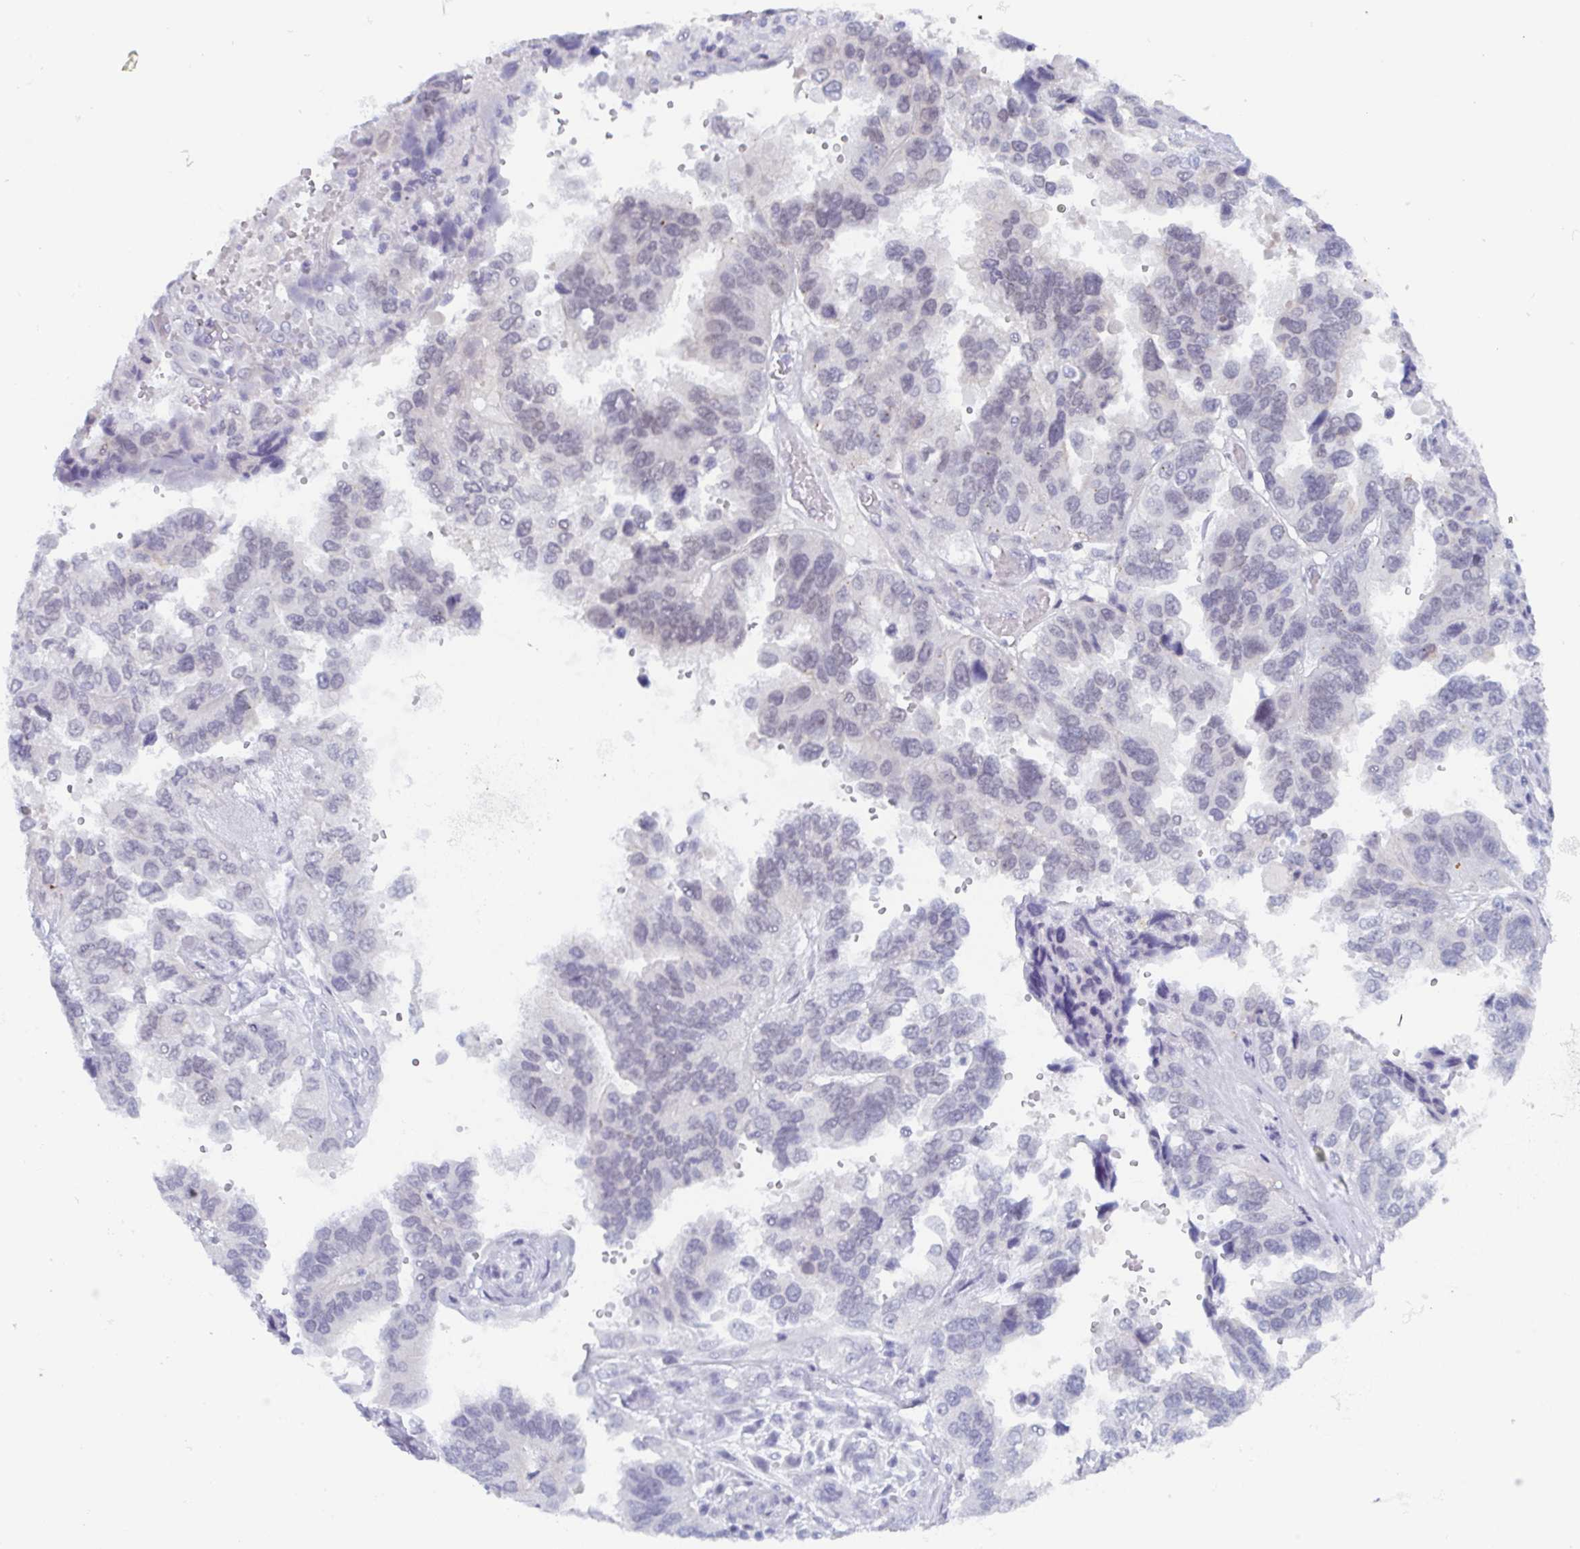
{"staining": {"intensity": "negative", "quantity": "none", "location": "none"}, "tissue": "ovarian cancer", "cell_type": "Tumor cells", "image_type": "cancer", "snomed": [{"axis": "morphology", "description": "Cystadenocarcinoma, serous, NOS"}, {"axis": "topography", "description": "Ovary"}], "caption": "High magnification brightfield microscopy of ovarian cancer (serous cystadenocarcinoma) stained with DAB (3,3'-diaminobenzidine) (brown) and counterstained with hematoxylin (blue): tumor cells show no significant staining.", "gene": "ZFP64", "patient": {"sex": "female", "age": 79}}